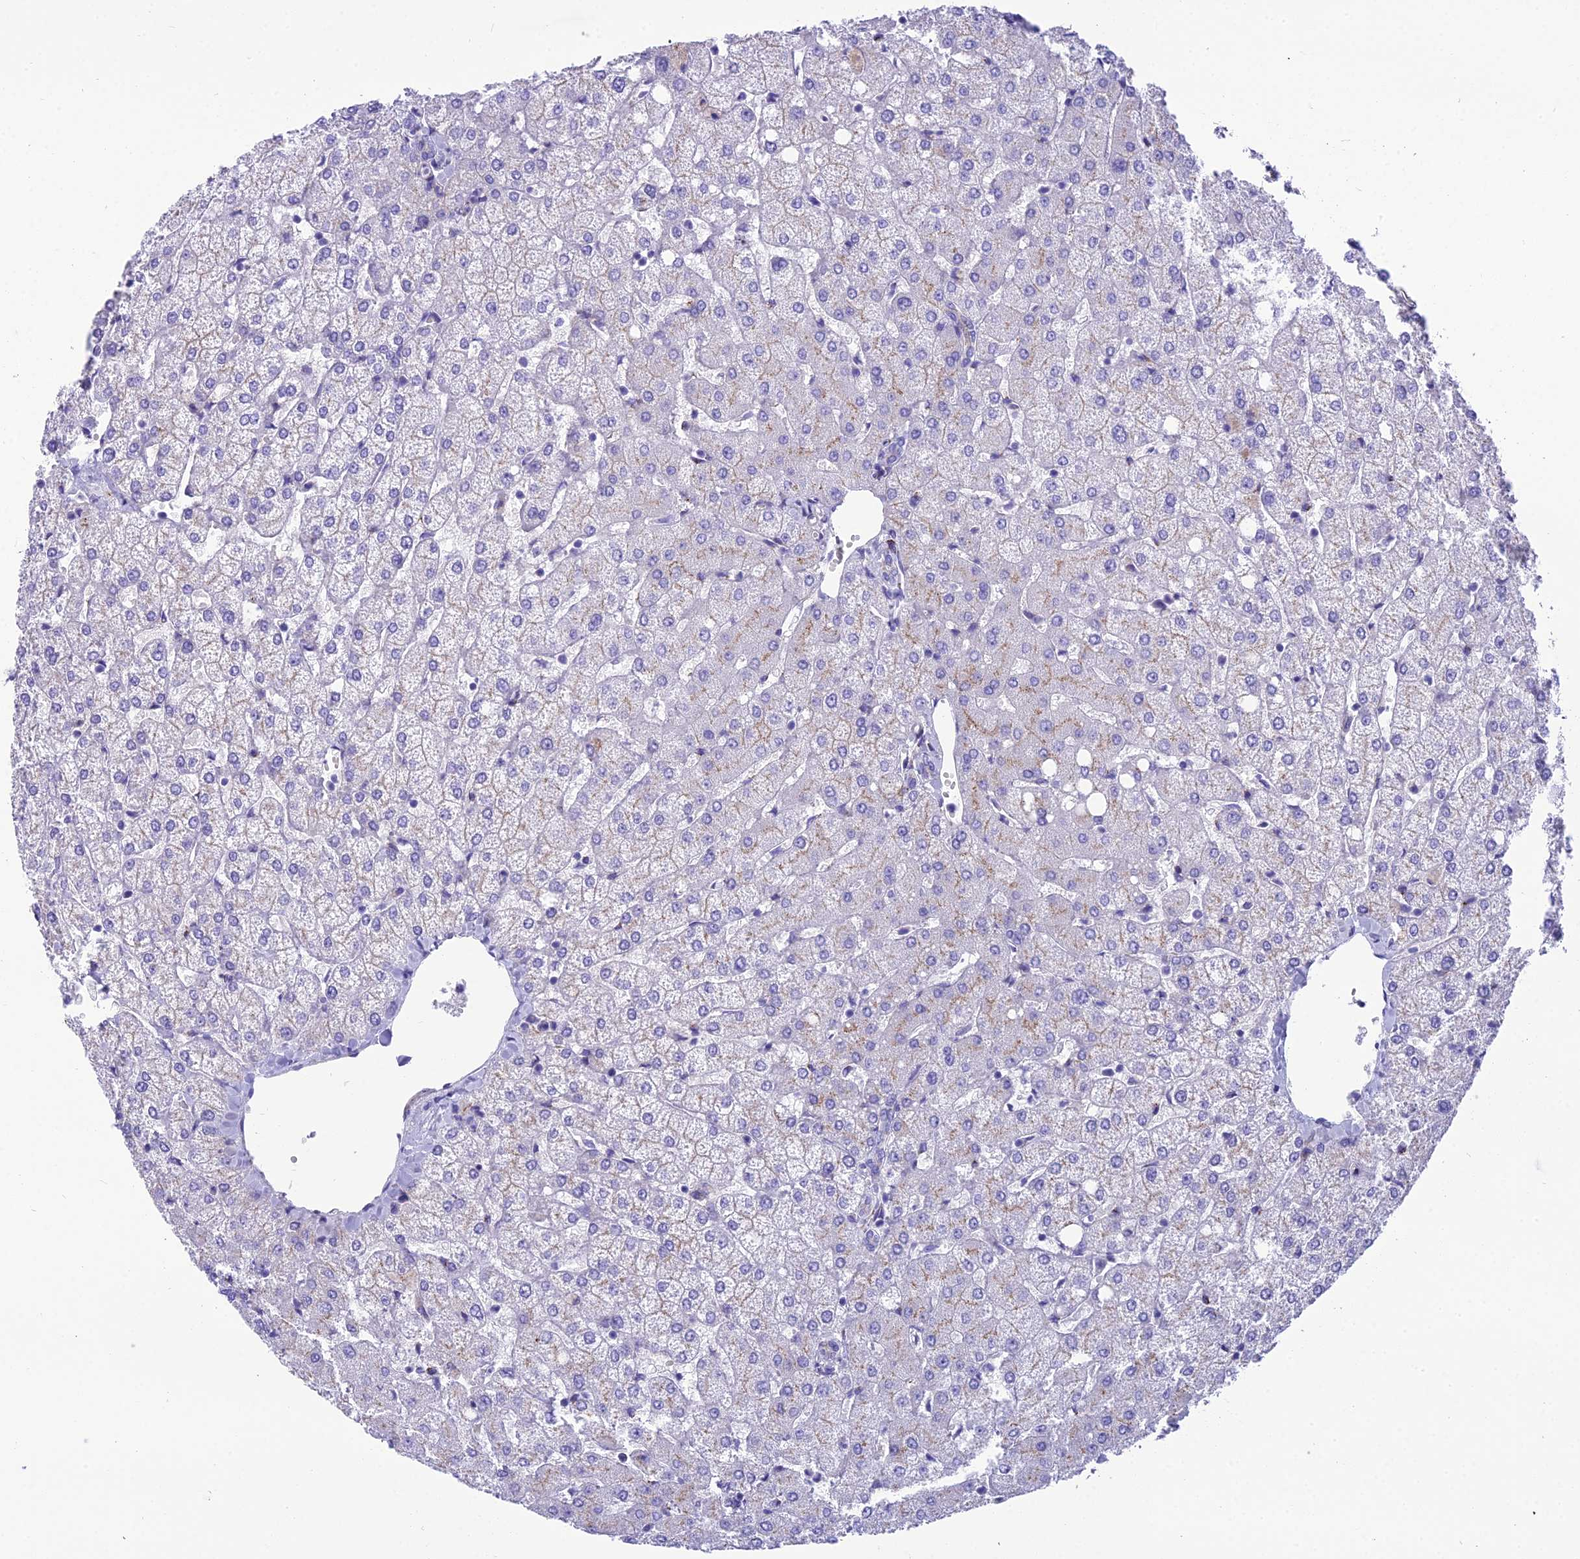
{"staining": {"intensity": "negative", "quantity": "none", "location": "none"}, "tissue": "liver", "cell_type": "Cholangiocytes", "image_type": "normal", "snomed": [{"axis": "morphology", "description": "Normal tissue, NOS"}, {"axis": "topography", "description": "Liver"}], "caption": "This is a photomicrograph of immunohistochemistry (IHC) staining of benign liver, which shows no positivity in cholangiocytes.", "gene": "GFRA1", "patient": {"sex": "female", "age": 54}}